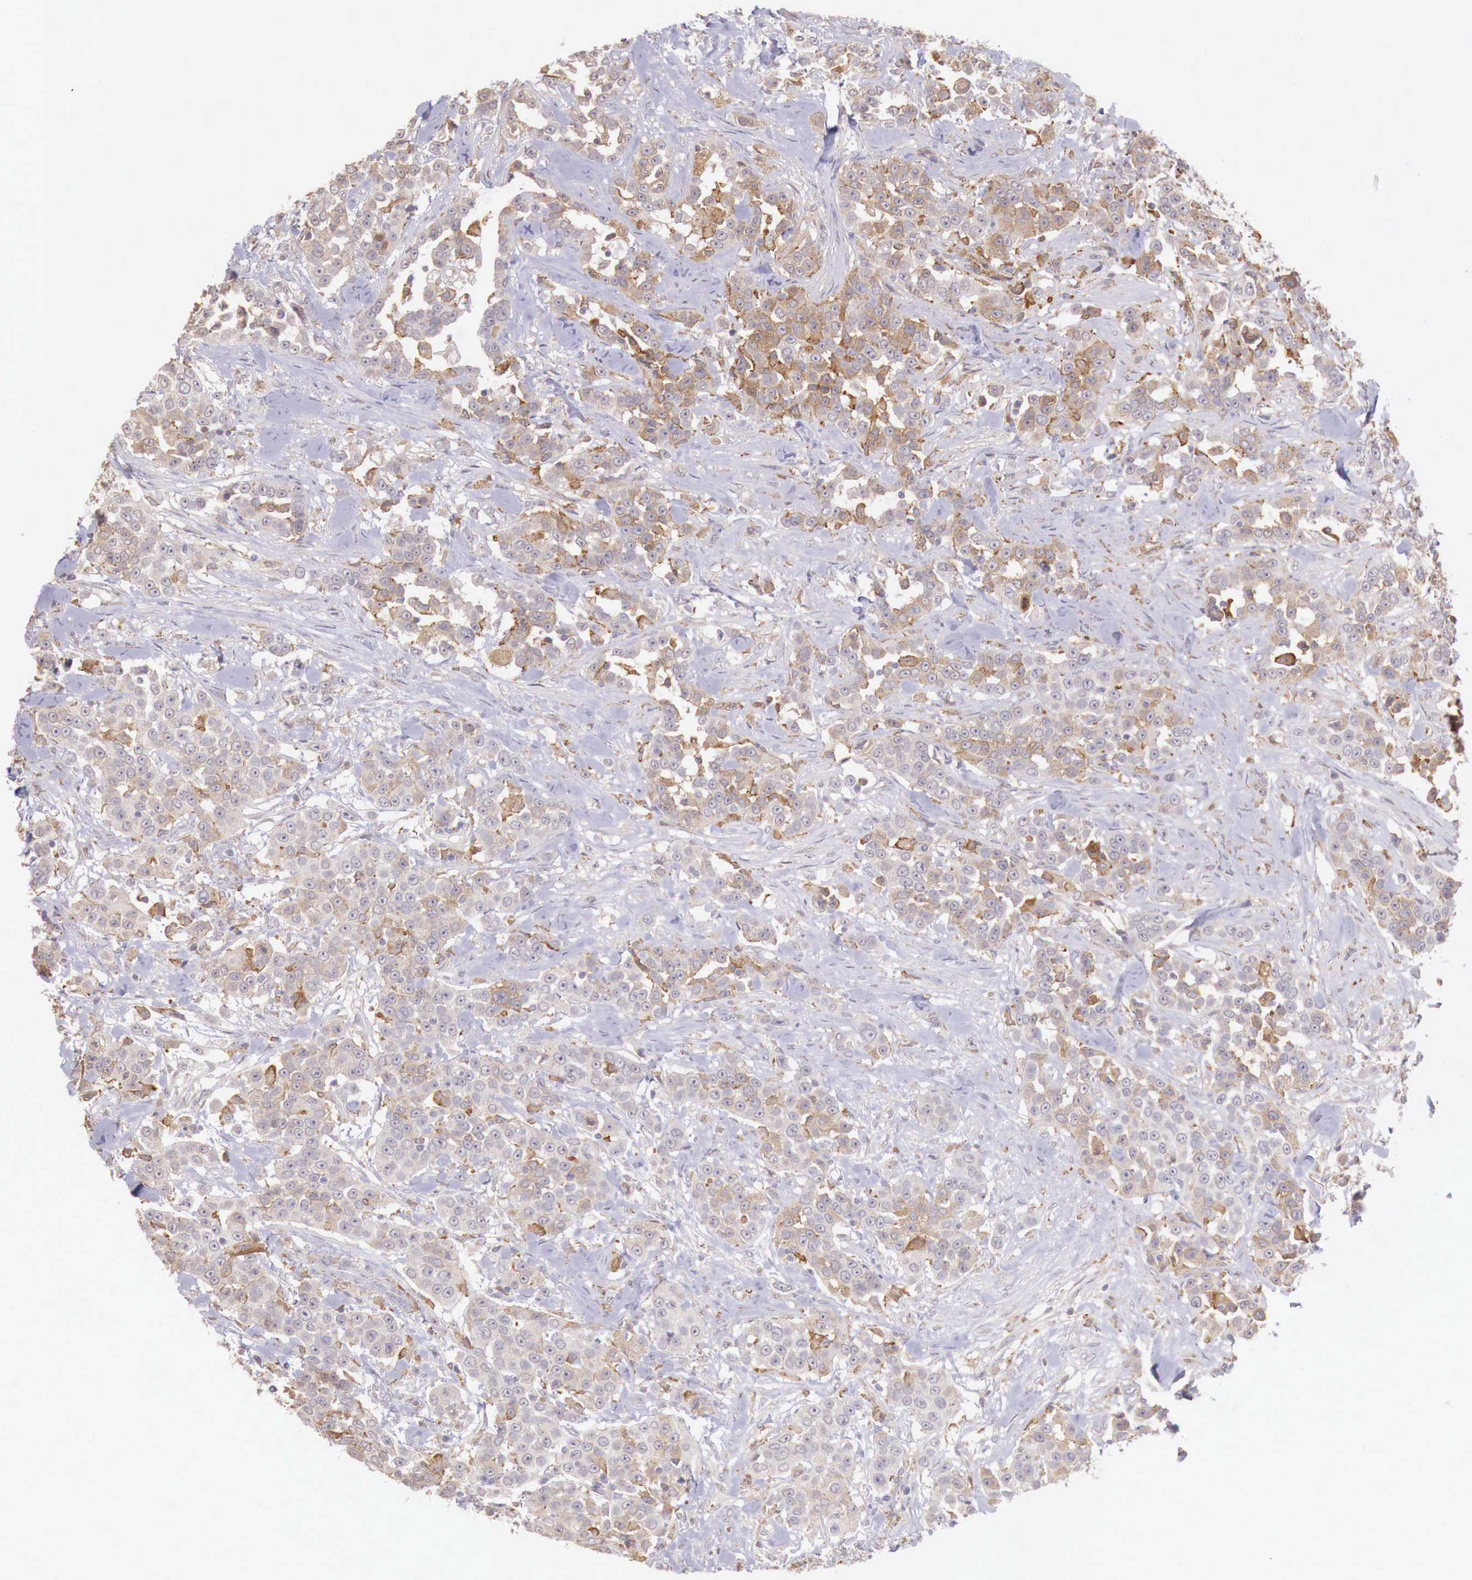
{"staining": {"intensity": "weak", "quantity": "25%-75%", "location": "cytoplasmic/membranous"}, "tissue": "urothelial cancer", "cell_type": "Tumor cells", "image_type": "cancer", "snomed": [{"axis": "morphology", "description": "Urothelial carcinoma, High grade"}, {"axis": "topography", "description": "Urinary bladder"}], "caption": "Immunohistochemistry (IHC) micrograph of neoplastic tissue: human high-grade urothelial carcinoma stained using immunohistochemistry (IHC) reveals low levels of weak protein expression localized specifically in the cytoplasmic/membranous of tumor cells, appearing as a cytoplasmic/membranous brown color.", "gene": "CHRDL1", "patient": {"sex": "female", "age": 80}}